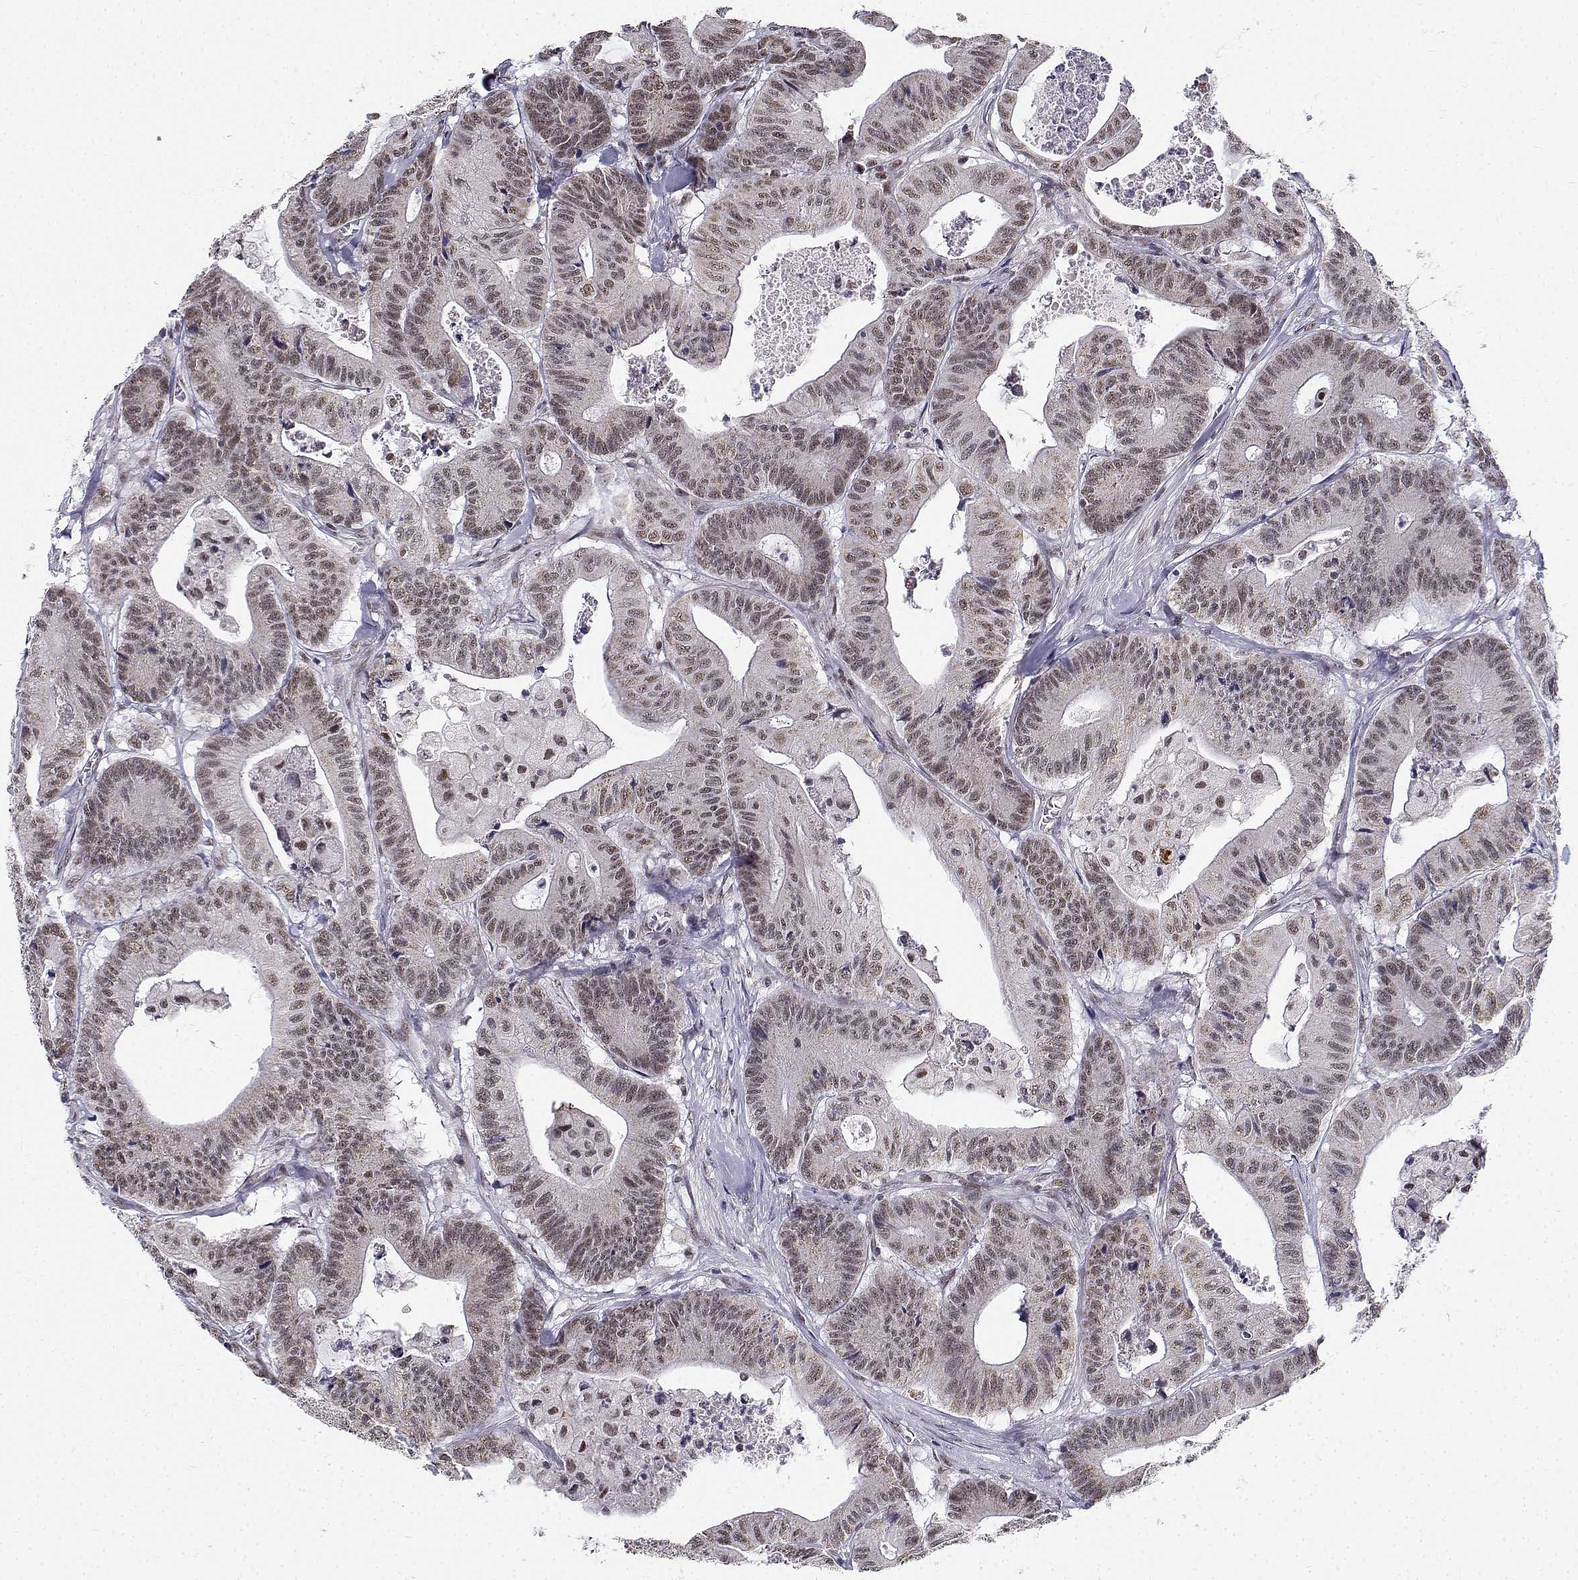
{"staining": {"intensity": "weak", "quantity": ">75%", "location": "nuclear"}, "tissue": "colorectal cancer", "cell_type": "Tumor cells", "image_type": "cancer", "snomed": [{"axis": "morphology", "description": "Adenocarcinoma, NOS"}, {"axis": "topography", "description": "Colon"}], "caption": "This photomicrograph displays colorectal cancer stained with IHC to label a protein in brown. The nuclear of tumor cells show weak positivity for the protein. Nuclei are counter-stained blue.", "gene": "BCAS2", "patient": {"sex": "female", "age": 84}}